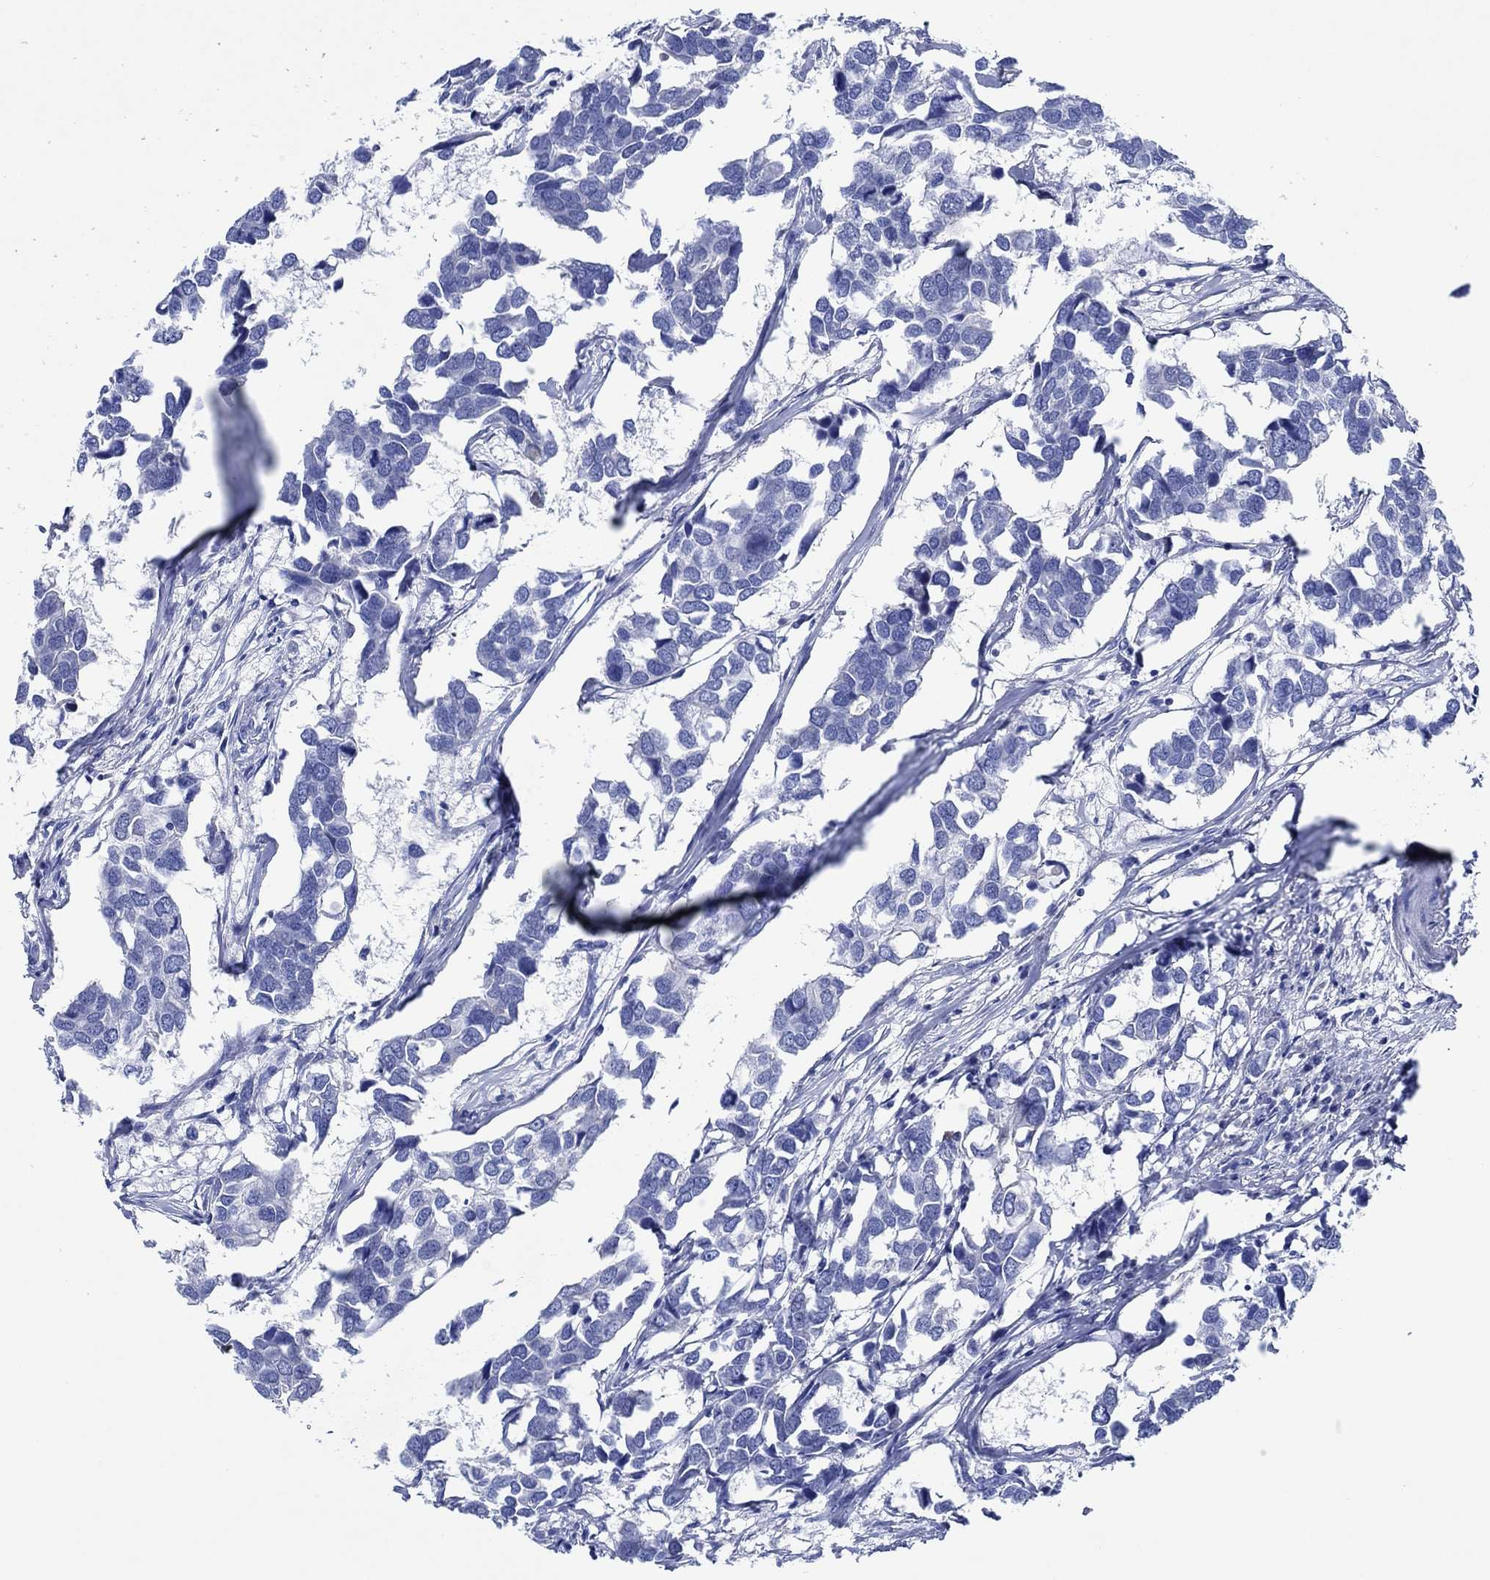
{"staining": {"intensity": "negative", "quantity": "none", "location": "none"}, "tissue": "breast cancer", "cell_type": "Tumor cells", "image_type": "cancer", "snomed": [{"axis": "morphology", "description": "Duct carcinoma"}, {"axis": "topography", "description": "Breast"}], "caption": "This is an immunohistochemistry micrograph of breast cancer (infiltrating ductal carcinoma). There is no staining in tumor cells.", "gene": "CPNE6", "patient": {"sex": "female", "age": 83}}